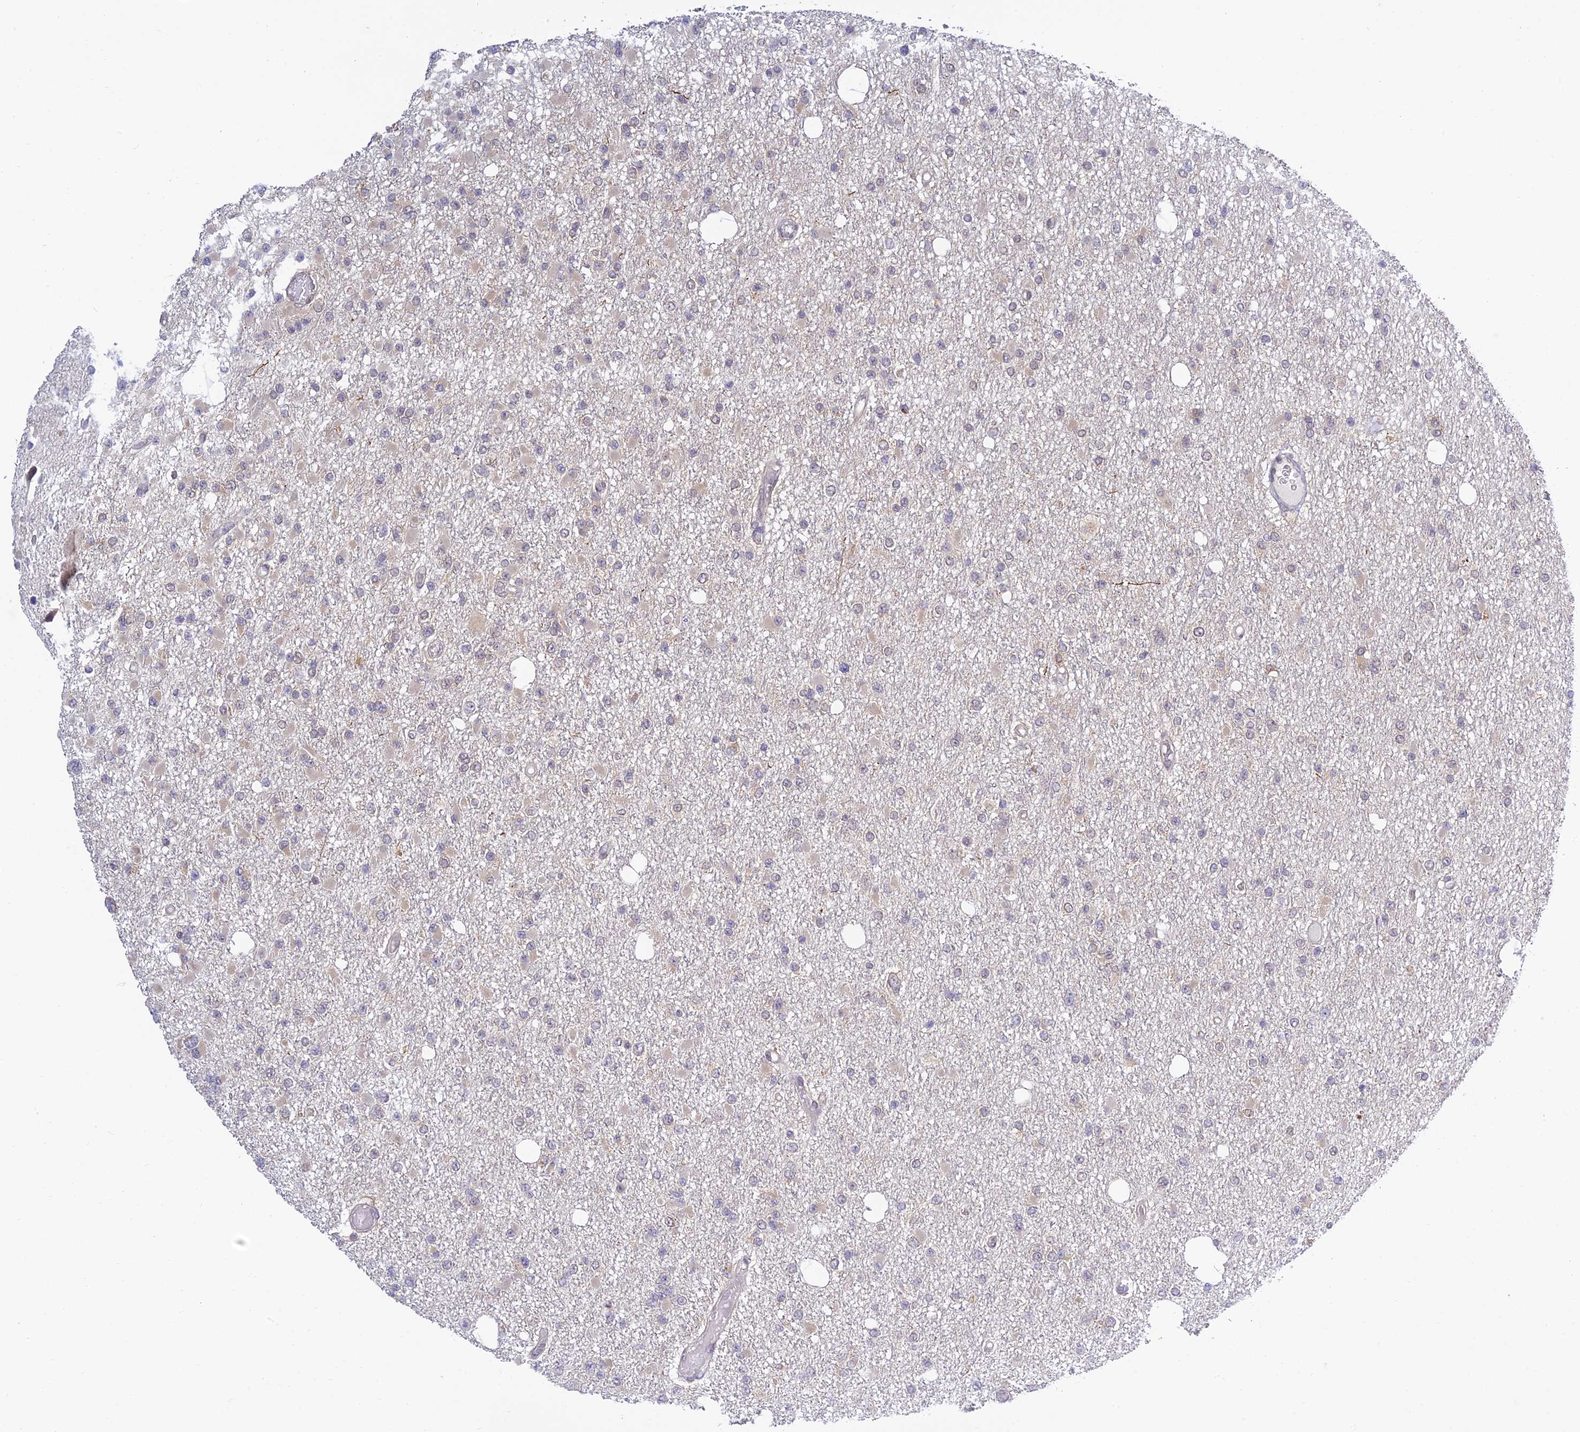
{"staining": {"intensity": "negative", "quantity": "none", "location": "none"}, "tissue": "glioma", "cell_type": "Tumor cells", "image_type": "cancer", "snomed": [{"axis": "morphology", "description": "Glioma, malignant, Low grade"}, {"axis": "topography", "description": "Brain"}], "caption": "A histopathology image of human glioma is negative for staining in tumor cells.", "gene": "SKIC8", "patient": {"sex": "female", "age": 22}}